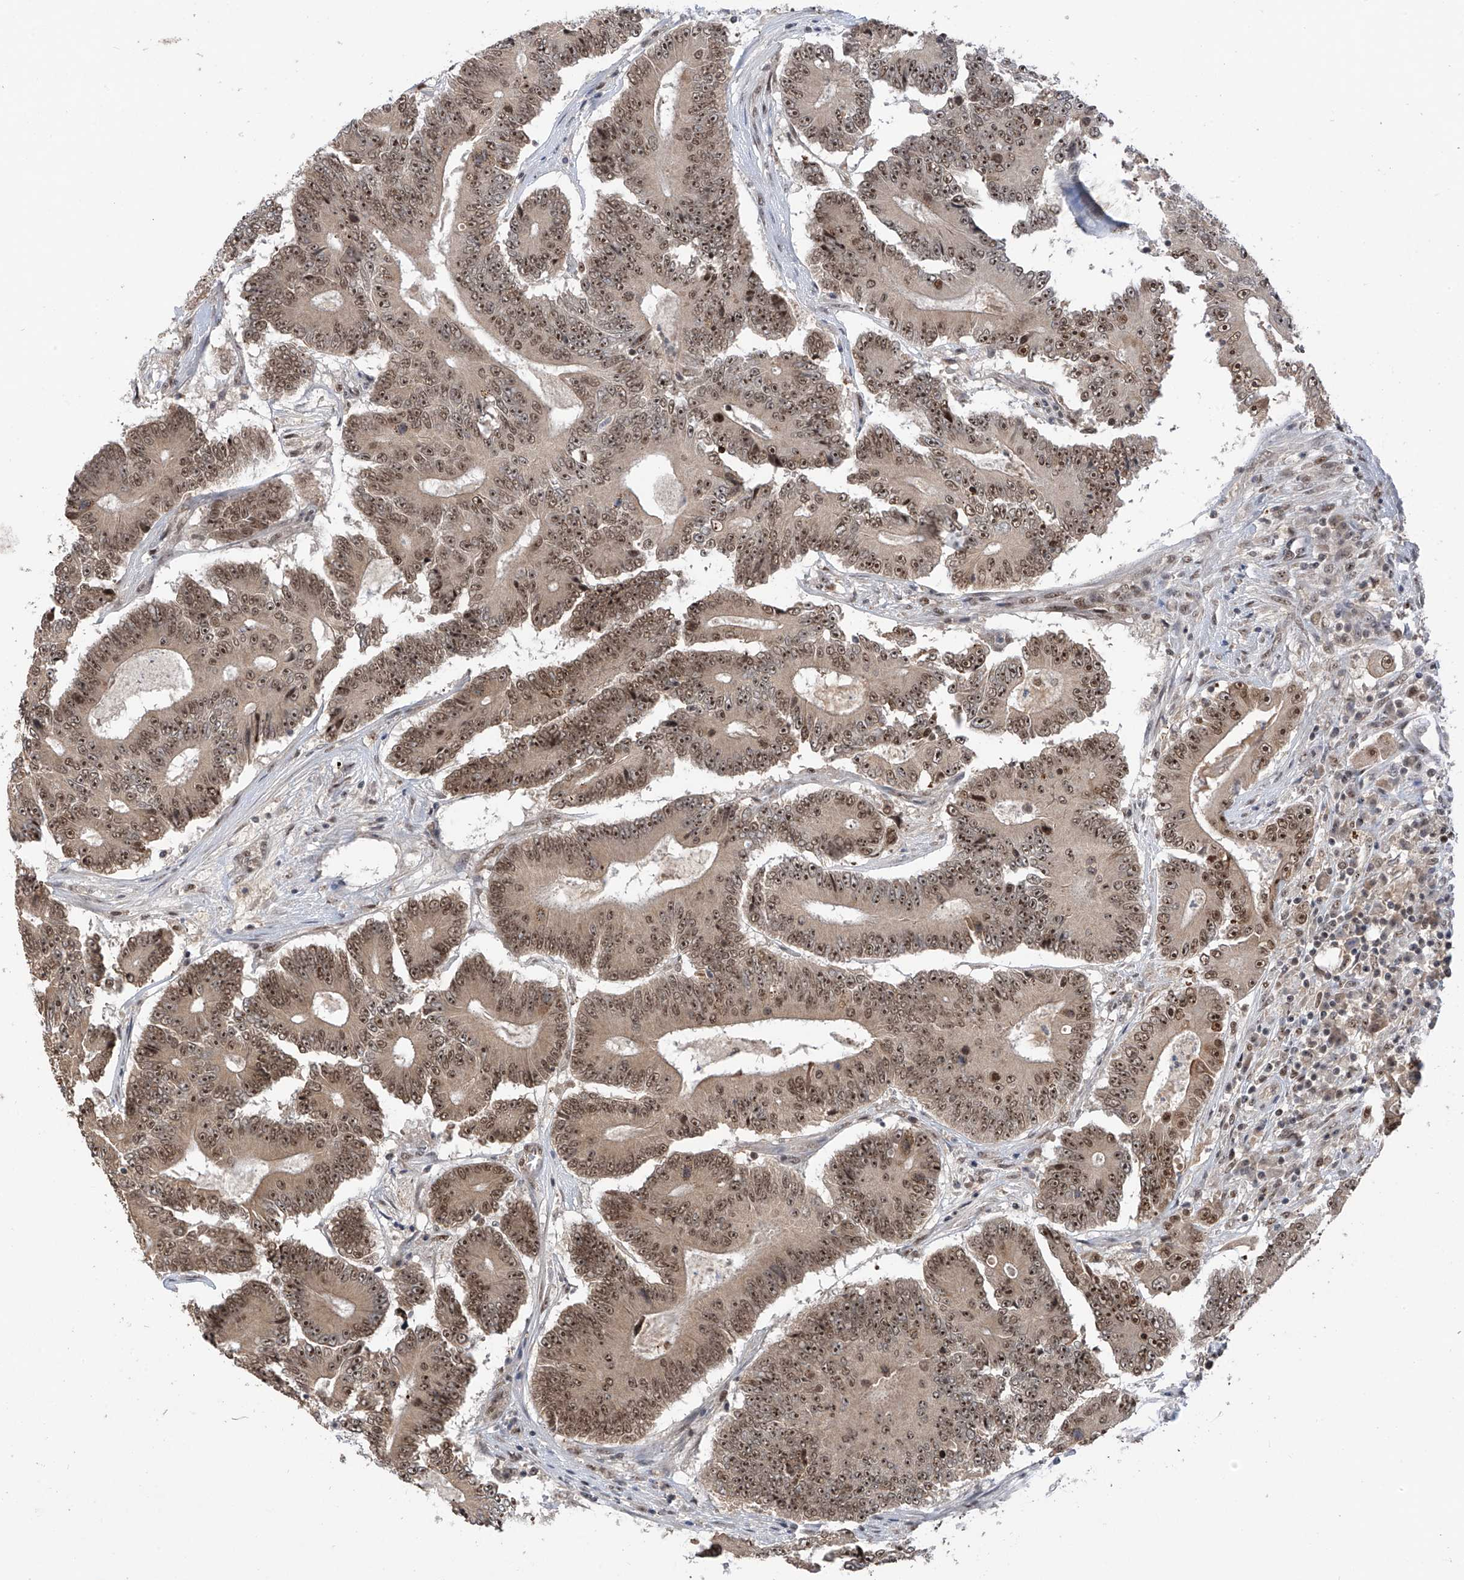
{"staining": {"intensity": "moderate", "quantity": ">75%", "location": "nuclear"}, "tissue": "colorectal cancer", "cell_type": "Tumor cells", "image_type": "cancer", "snomed": [{"axis": "morphology", "description": "Adenocarcinoma, NOS"}, {"axis": "topography", "description": "Colon"}], "caption": "This photomicrograph exhibits immunohistochemistry (IHC) staining of colorectal cancer (adenocarcinoma), with medium moderate nuclear expression in about >75% of tumor cells.", "gene": "RPAIN", "patient": {"sex": "male", "age": 83}}